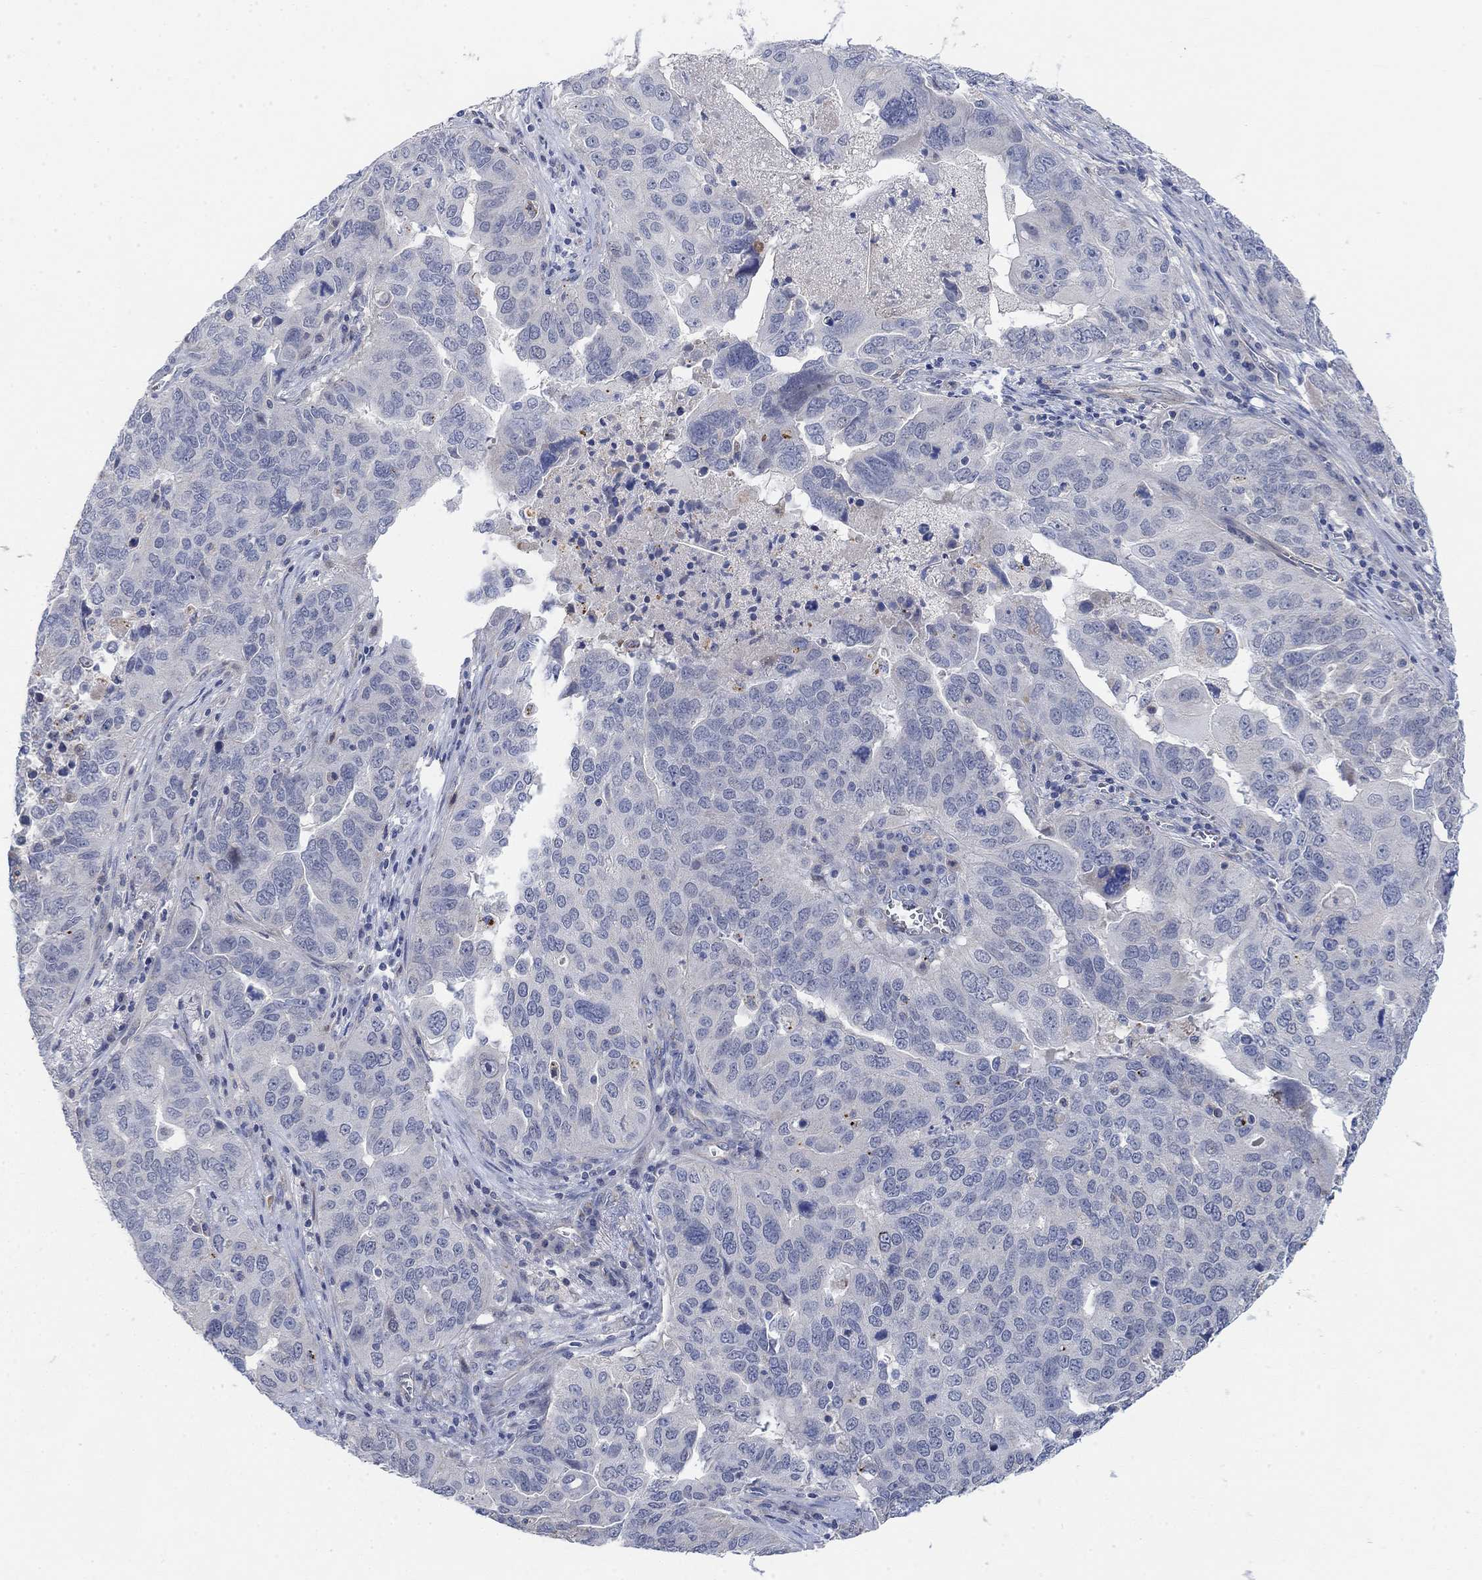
{"staining": {"intensity": "negative", "quantity": "none", "location": "none"}, "tissue": "ovarian cancer", "cell_type": "Tumor cells", "image_type": "cancer", "snomed": [{"axis": "morphology", "description": "Carcinoma, endometroid"}, {"axis": "topography", "description": "Soft tissue"}, {"axis": "topography", "description": "Ovary"}], "caption": "There is no significant expression in tumor cells of ovarian cancer.", "gene": "HCRTR1", "patient": {"sex": "female", "age": 52}}